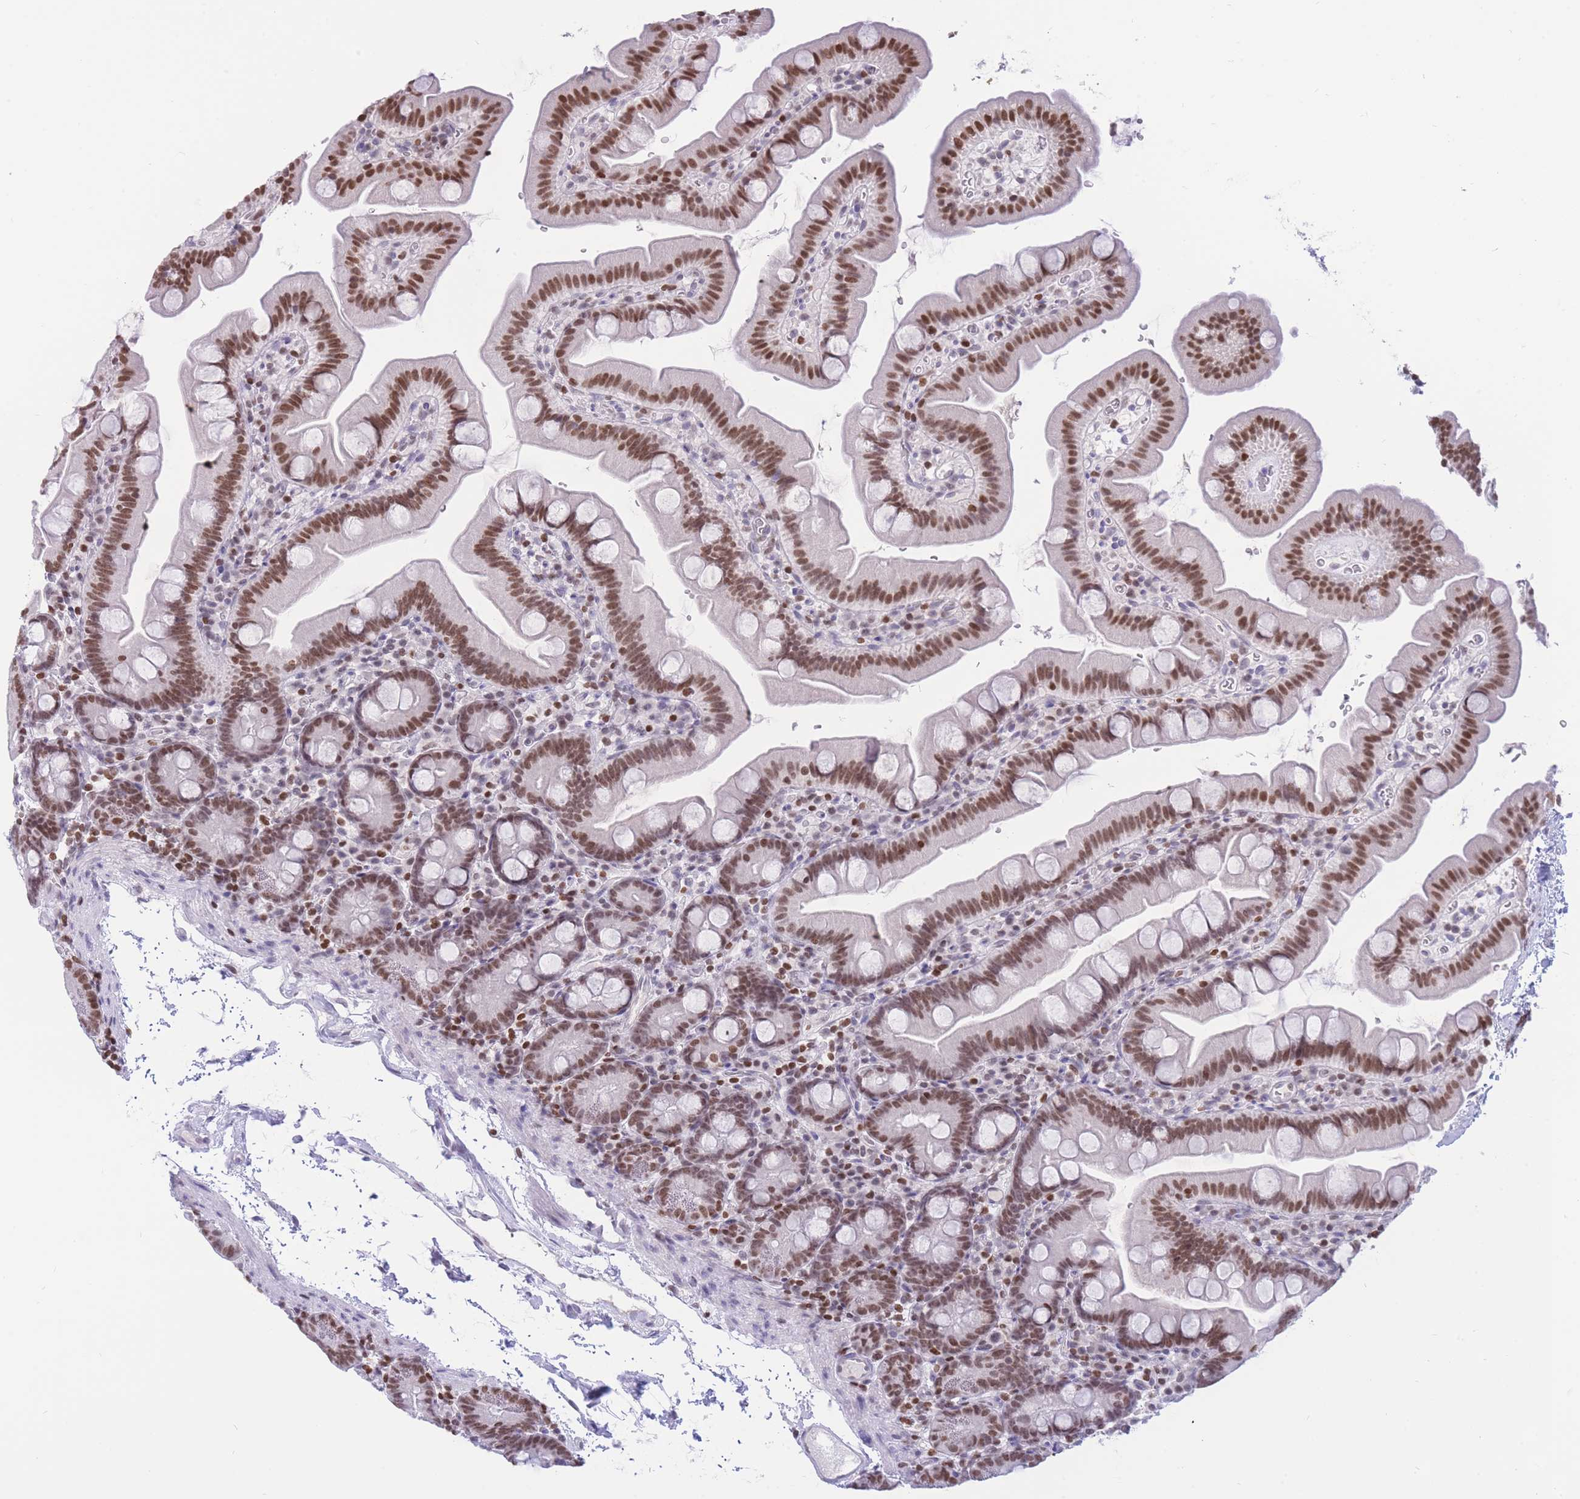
{"staining": {"intensity": "moderate", "quantity": ">75%", "location": "nuclear"}, "tissue": "small intestine", "cell_type": "Glandular cells", "image_type": "normal", "snomed": [{"axis": "morphology", "description": "Normal tissue, NOS"}, {"axis": "topography", "description": "Small intestine"}], "caption": "Small intestine stained with IHC demonstrates moderate nuclear staining in approximately >75% of glandular cells.", "gene": "HMGN1", "patient": {"sex": "female", "age": 68}}